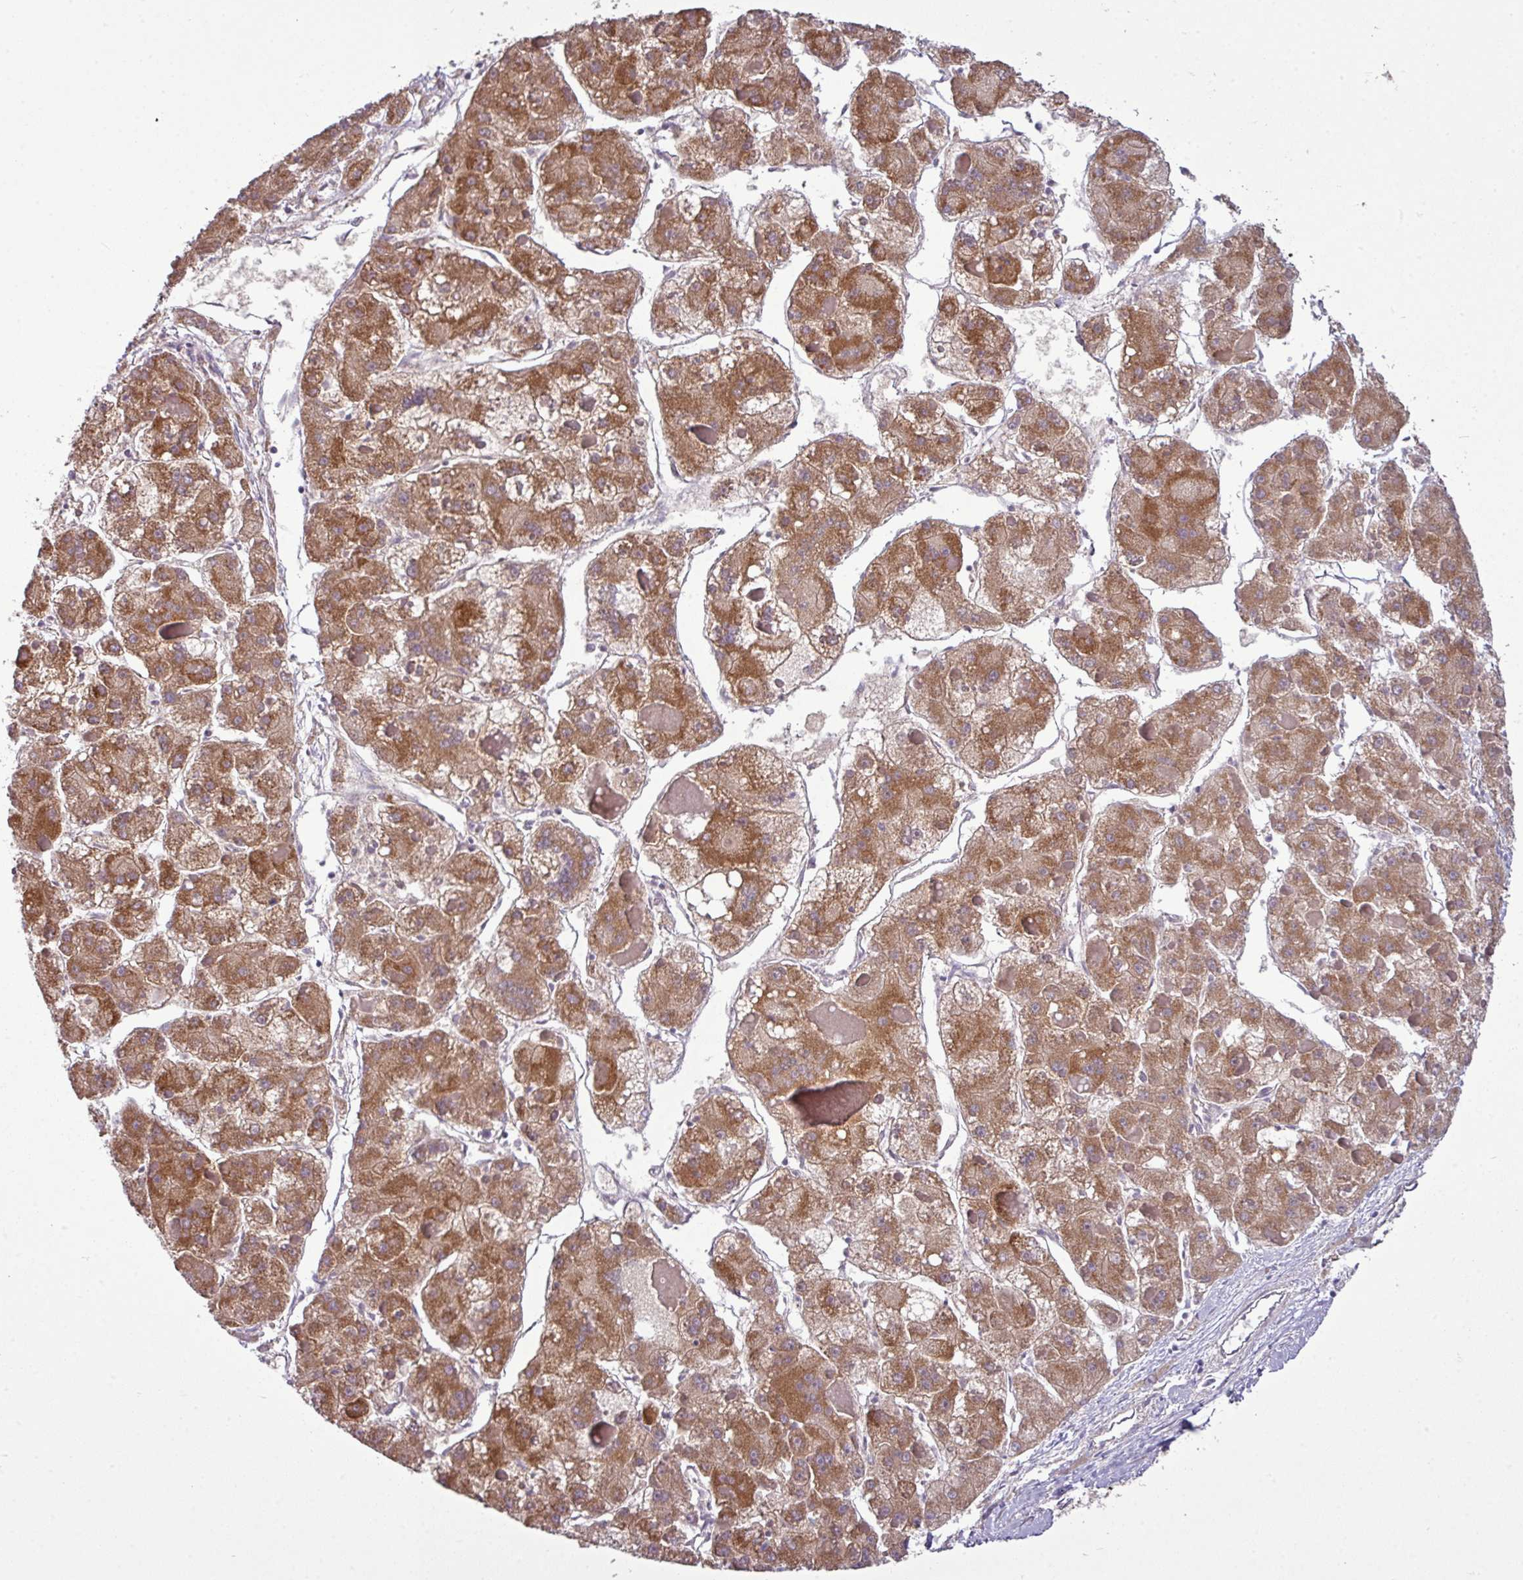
{"staining": {"intensity": "strong", "quantity": ">75%", "location": "cytoplasmic/membranous"}, "tissue": "liver cancer", "cell_type": "Tumor cells", "image_type": "cancer", "snomed": [{"axis": "morphology", "description": "Carcinoma, Hepatocellular, NOS"}, {"axis": "topography", "description": "Liver"}], "caption": "Protein expression analysis of human hepatocellular carcinoma (liver) reveals strong cytoplasmic/membranous positivity in approximately >75% of tumor cells.", "gene": "ZNF217", "patient": {"sex": "female", "age": 73}}